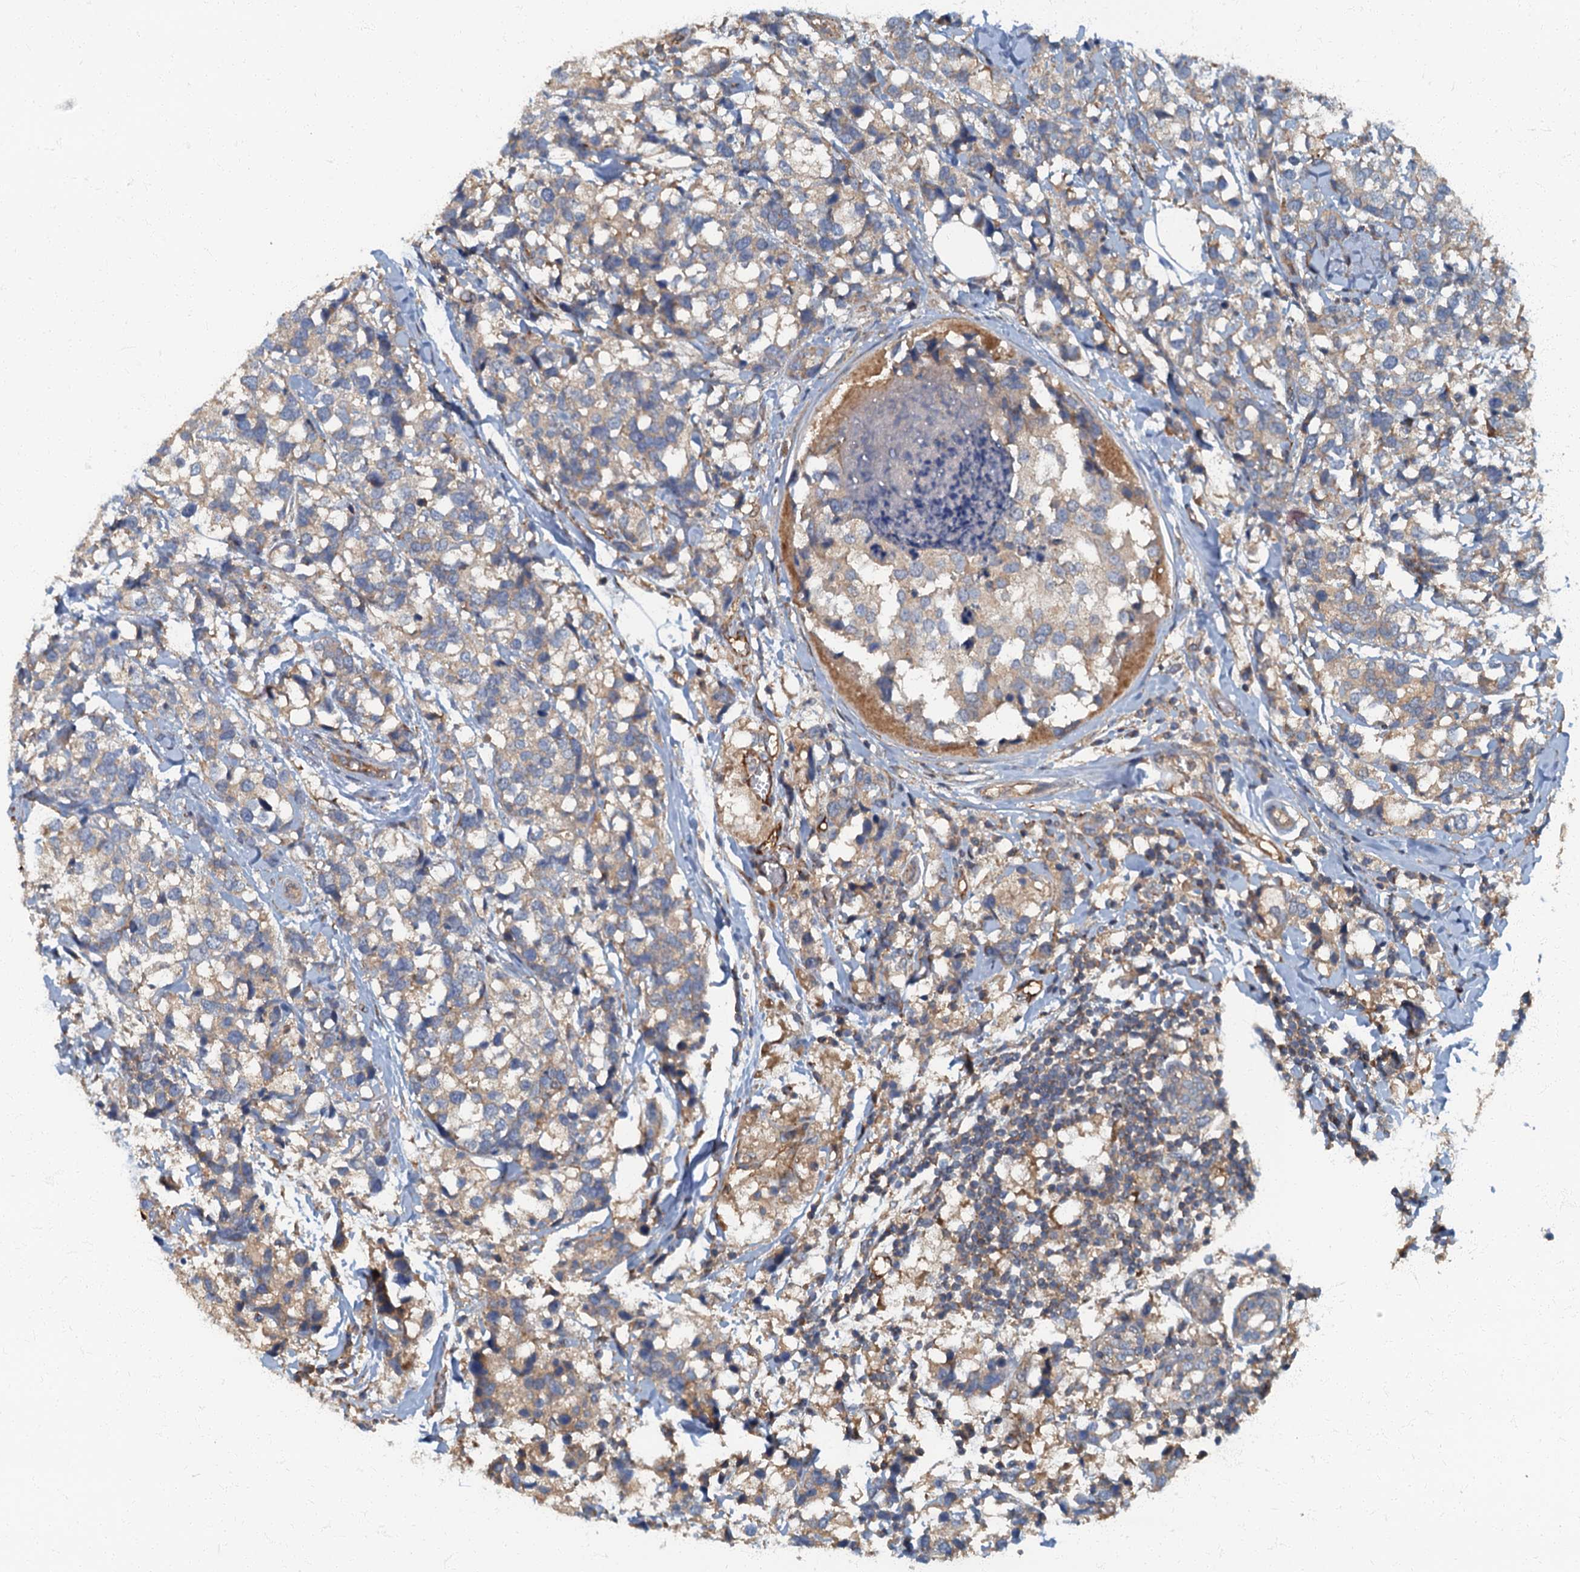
{"staining": {"intensity": "weak", "quantity": "<25%", "location": "cytoplasmic/membranous"}, "tissue": "breast cancer", "cell_type": "Tumor cells", "image_type": "cancer", "snomed": [{"axis": "morphology", "description": "Lobular carcinoma"}, {"axis": "topography", "description": "Breast"}], "caption": "High magnification brightfield microscopy of lobular carcinoma (breast) stained with DAB (3,3'-diaminobenzidine) (brown) and counterstained with hematoxylin (blue): tumor cells show no significant staining.", "gene": "ARL11", "patient": {"sex": "female", "age": 59}}